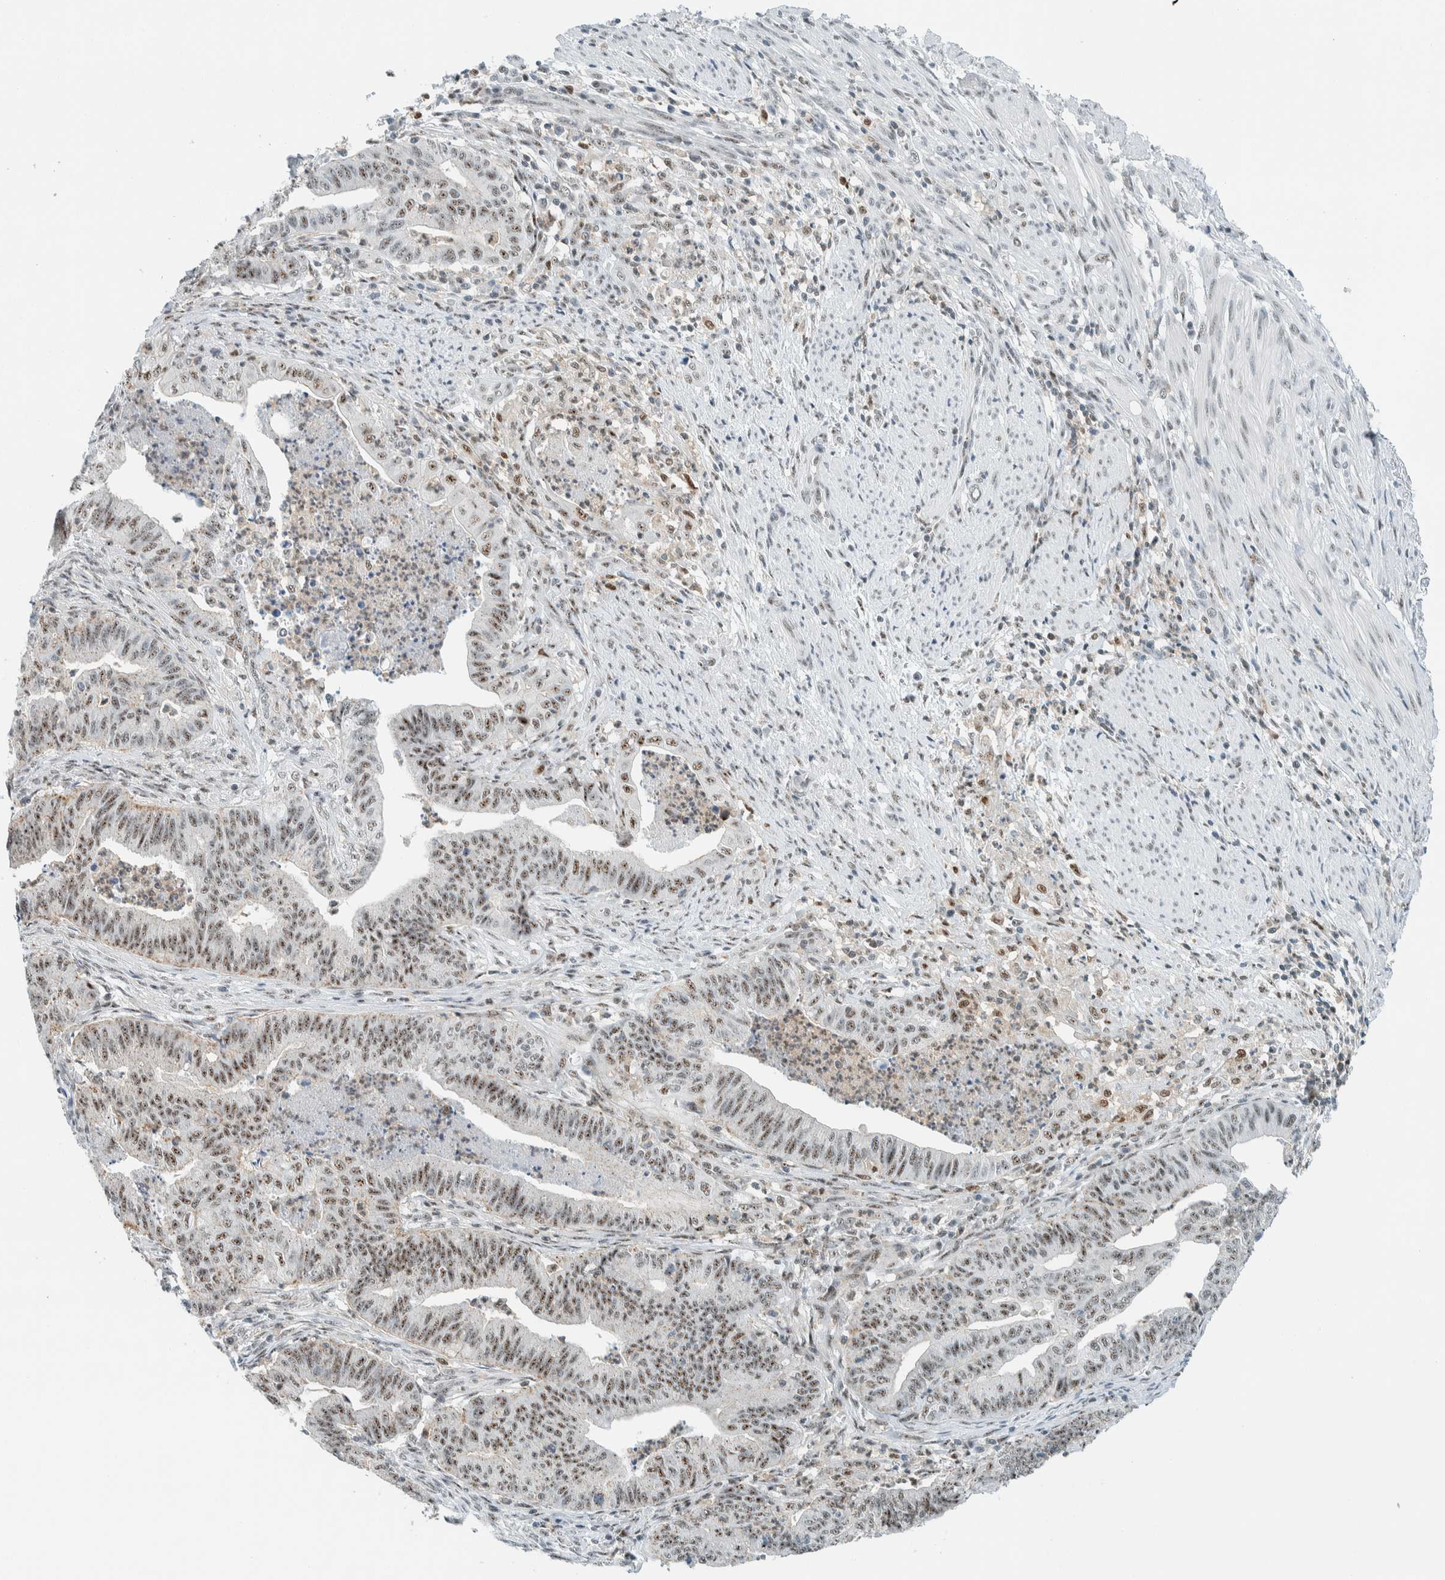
{"staining": {"intensity": "weak", "quantity": ">75%", "location": "nuclear"}, "tissue": "endometrial cancer", "cell_type": "Tumor cells", "image_type": "cancer", "snomed": [{"axis": "morphology", "description": "Polyp, NOS"}, {"axis": "morphology", "description": "Adenocarcinoma, NOS"}, {"axis": "morphology", "description": "Adenoma, NOS"}, {"axis": "topography", "description": "Endometrium"}], "caption": "The histopathology image demonstrates a brown stain indicating the presence of a protein in the nuclear of tumor cells in endometrial adenoma. Immunohistochemistry stains the protein of interest in brown and the nuclei are stained blue.", "gene": "CYSRT1", "patient": {"sex": "female", "age": 79}}